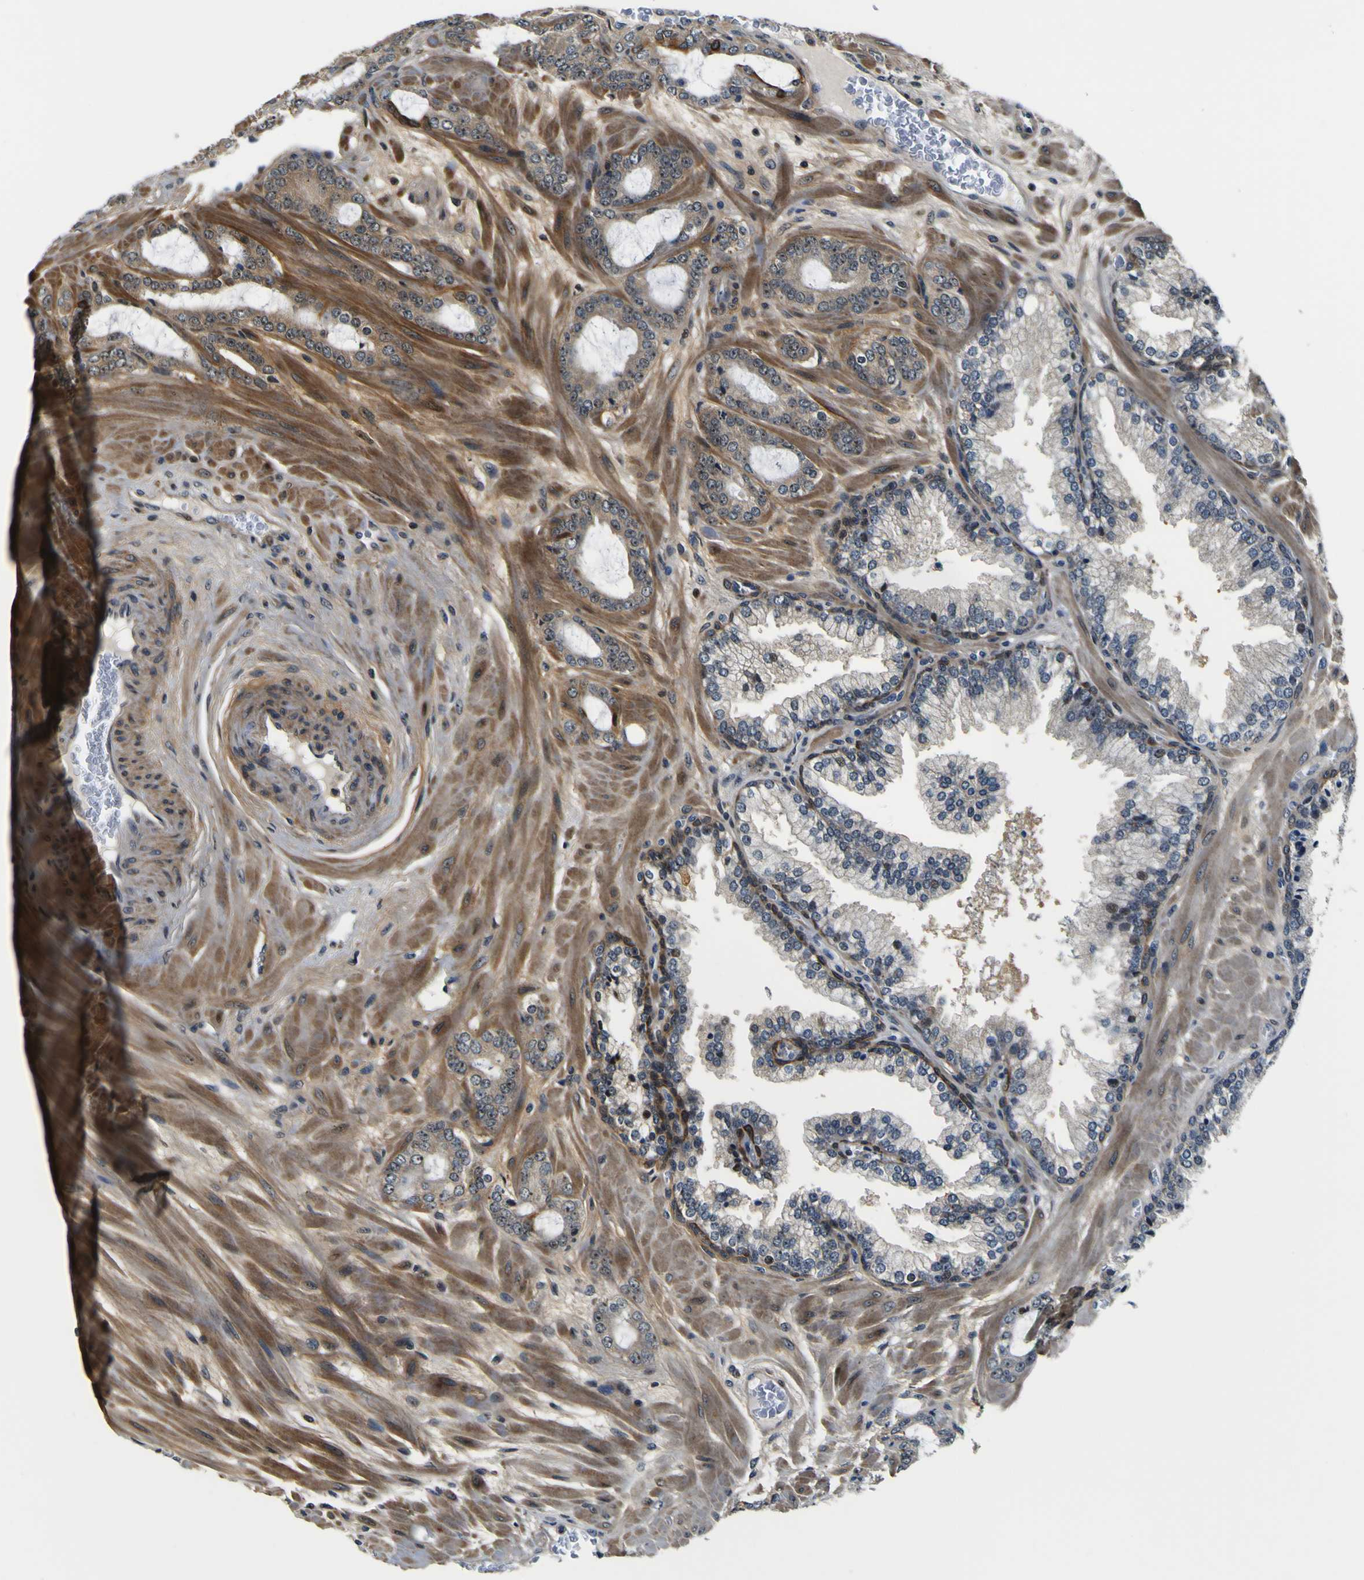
{"staining": {"intensity": "weak", "quantity": "25%-75%", "location": "cytoplasmic/membranous,nuclear"}, "tissue": "prostate cancer", "cell_type": "Tumor cells", "image_type": "cancer", "snomed": [{"axis": "morphology", "description": "Adenocarcinoma, Low grade"}, {"axis": "topography", "description": "Prostate"}], "caption": "Immunohistochemical staining of adenocarcinoma (low-grade) (prostate) reveals low levels of weak cytoplasmic/membranous and nuclear expression in approximately 25%-75% of tumor cells. Using DAB (3,3'-diaminobenzidine) (brown) and hematoxylin (blue) stains, captured at high magnification using brightfield microscopy.", "gene": "LRP4", "patient": {"sex": "male", "age": 63}}